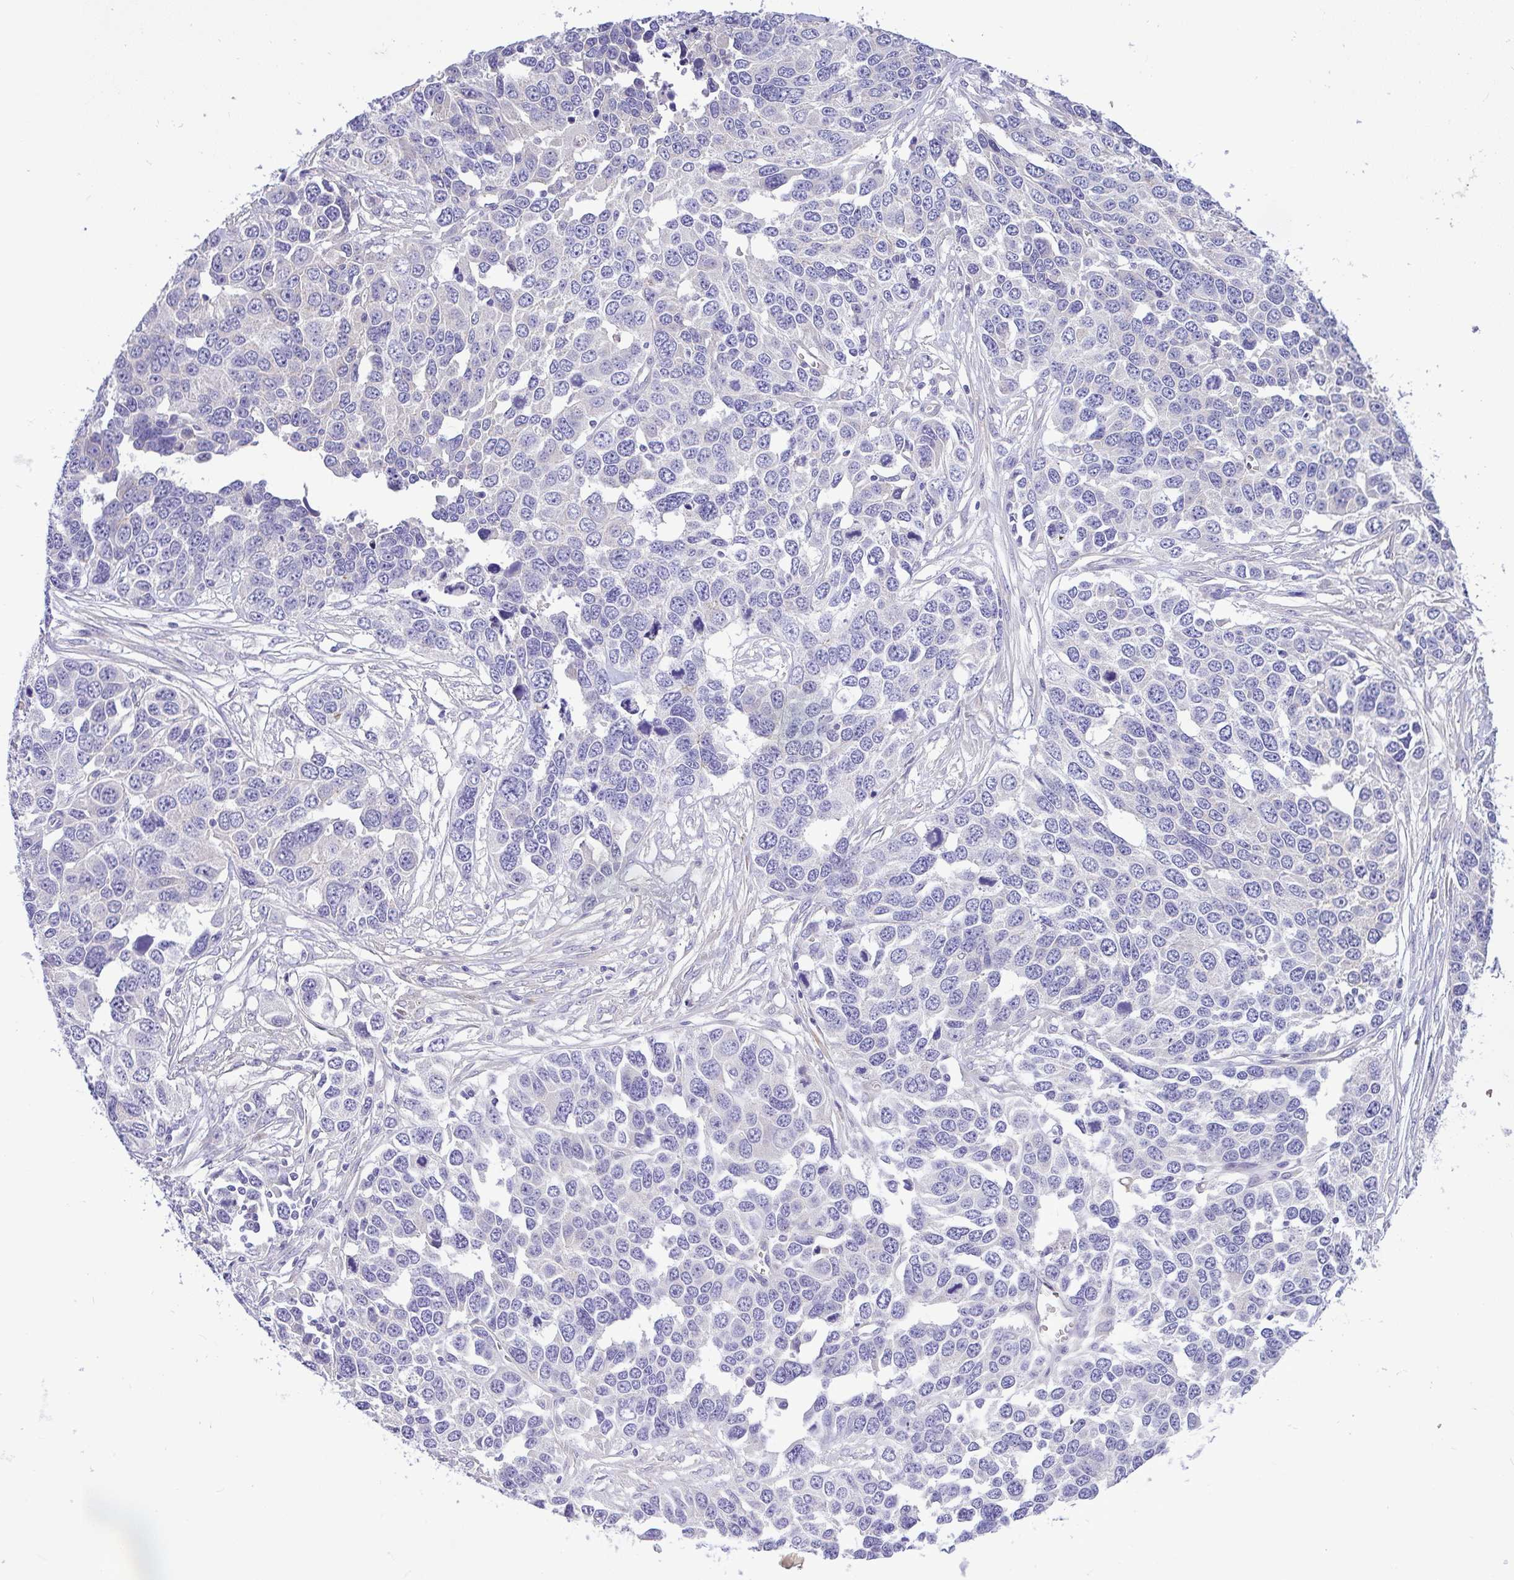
{"staining": {"intensity": "negative", "quantity": "none", "location": "none"}, "tissue": "ovarian cancer", "cell_type": "Tumor cells", "image_type": "cancer", "snomed": [{"axis": "morphology", "description": "Cystadenocarcinoma, serous, NOS"}, {"axis": "topography", "description": "Ovary"}], "caption": "Tumor cells show no significant protein staining in ovarian cancer (serous cystadenocarcinoma).", "gene": "MOCS1", "patient": {"sex": "female", "age": 76}}